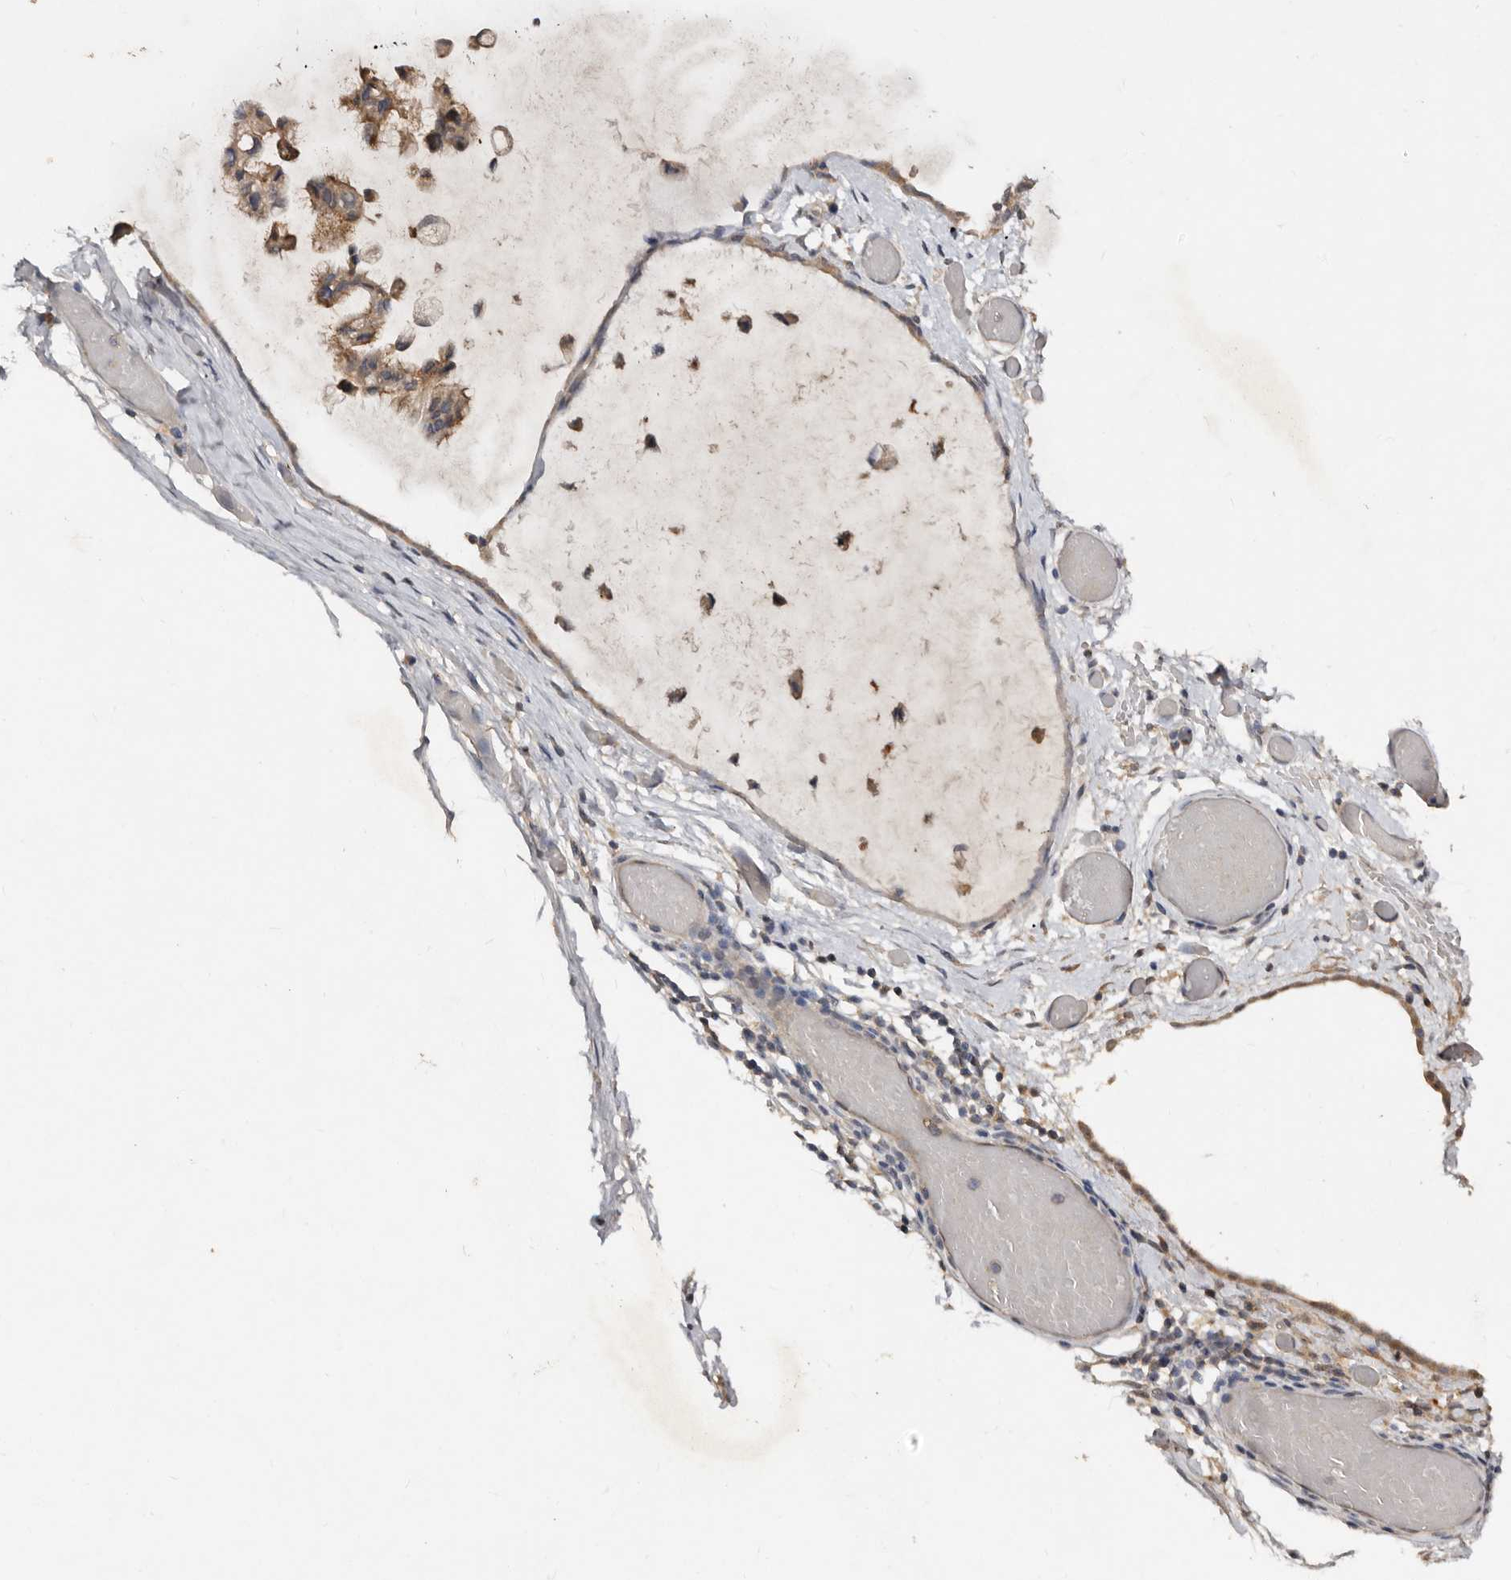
{"staining": {"intensity": "weak", "quantity": ">75%", "location": "cytoplasmic/membranous"}, "tissue": "ovarian cancer", "cell_type": "Tumor cells", "image_type": "cancer", "snomed": [{"axis": "morphology", "description": "Cystadenocarcinoma, mucinous, NOS"}, {"axis": "topography", "description": "Ovary"}], "caption": "Ovarian cancer (mucinous cystadenocarcinoma) tissue shows weak cytoplasmic/membranous expression in about >75% of tumor cells, visualized by immunohistochemistry.", "gene": "EDEM1", "patient": {"sex": "female", "age": 39}}